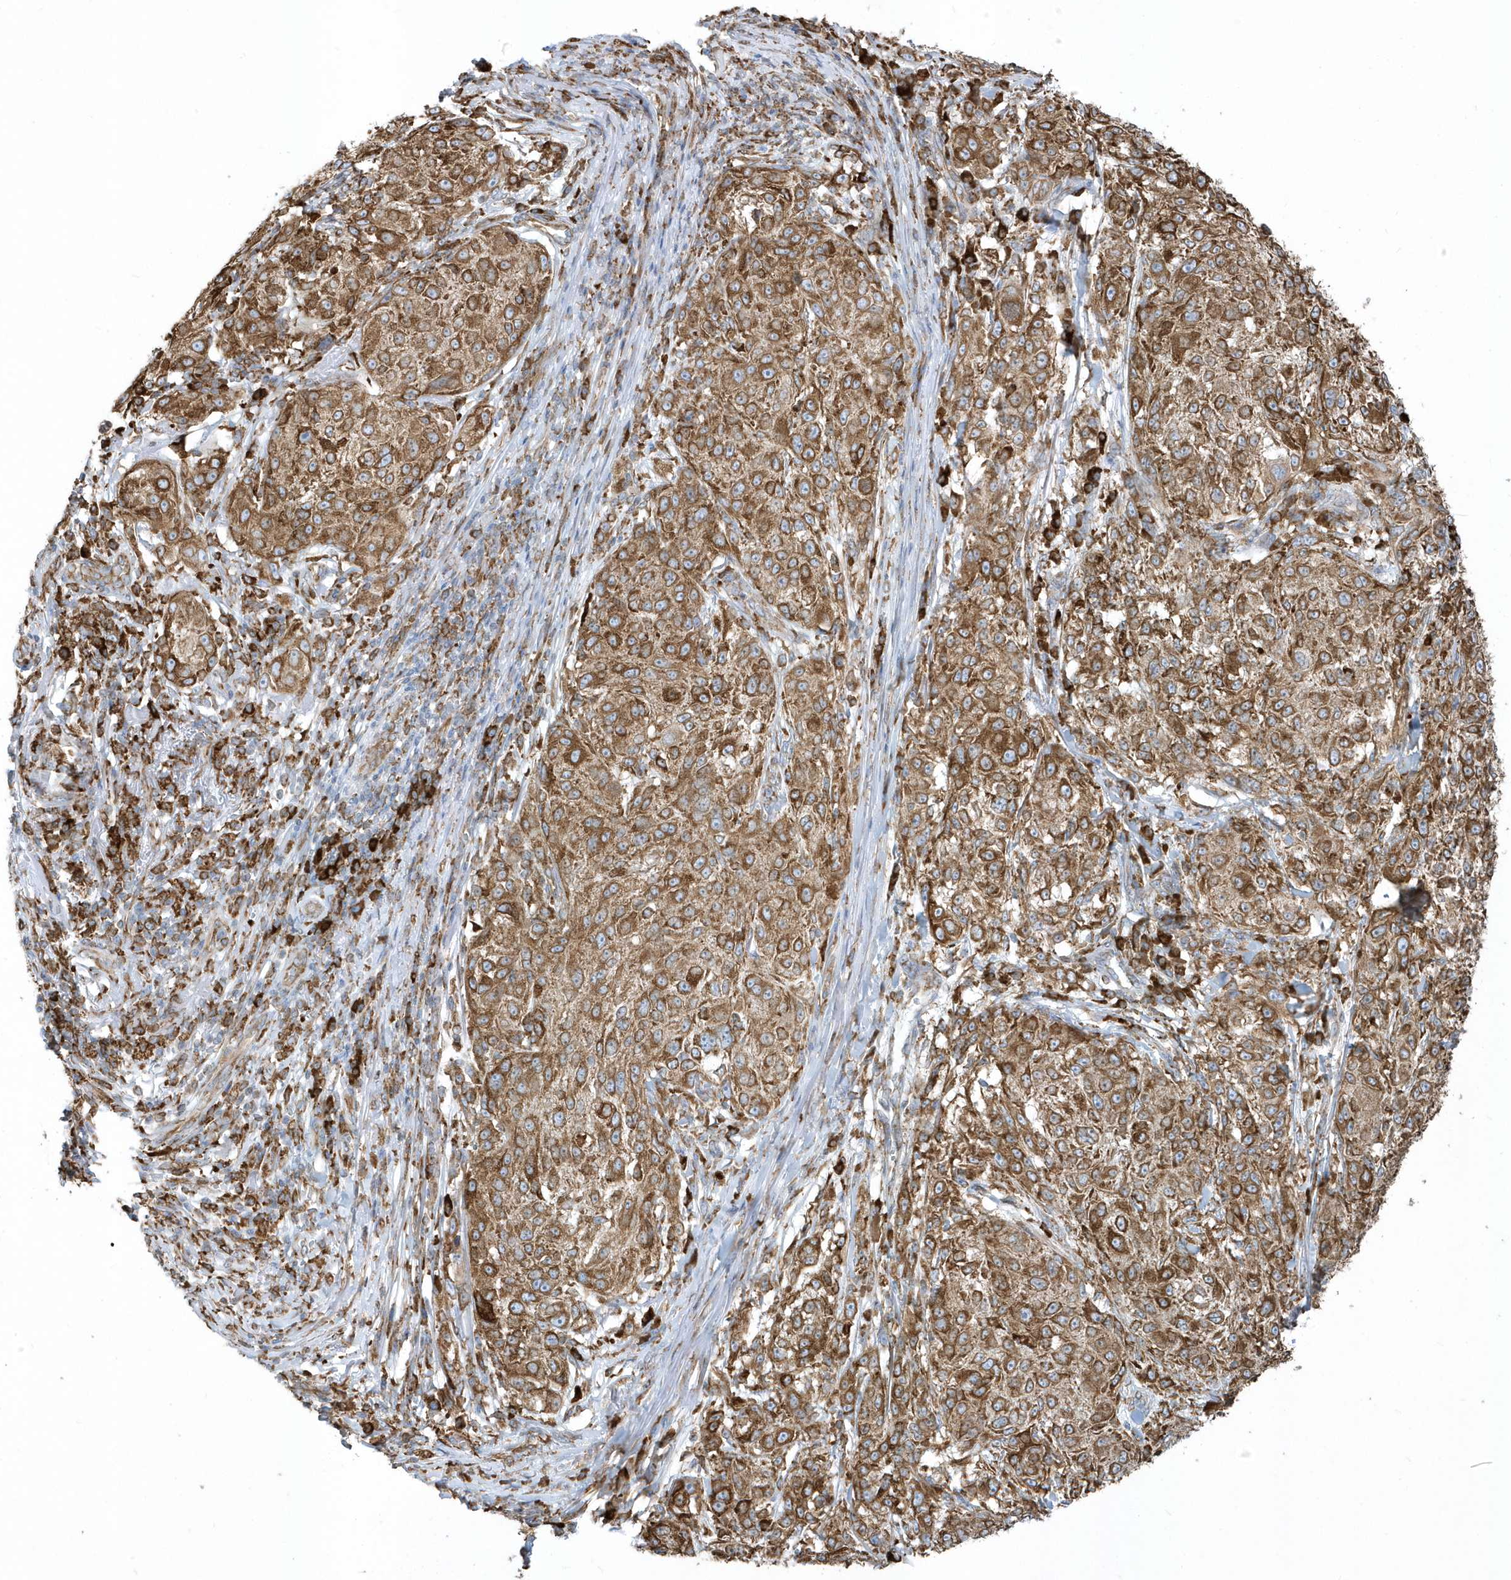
{"staining": {"intensity": "moderate", "quantity": ">75%", "location": "cytoplasmic/membranous"}, "tissue": "melanoma", "cell_type": "Tumor cells", "image_type": "cancer", "snomed": [{"axis": "morphology", "description": "Necrosis, NOS"}, {"axis": "morphology", "description": "Malignant melanoma, NOS"}, {"axis": "topography", "description": "Skin"}], "caption": "Immunohistochemistry (IHC) staining of melanoma, which shows medium levels of moderate cytoplasmic/membranous expression in about >75% of tumor cells indicating moderate cytoplasmic/membranous protein positivity. The staining was performed using DAB (3,3'-diaminobenzidine) (brown) for protein detection and nuclei were counterstained in hematoxylin (blue).", "gene": "PDIA6", "patient": {"sex": "female", "age": 87}}